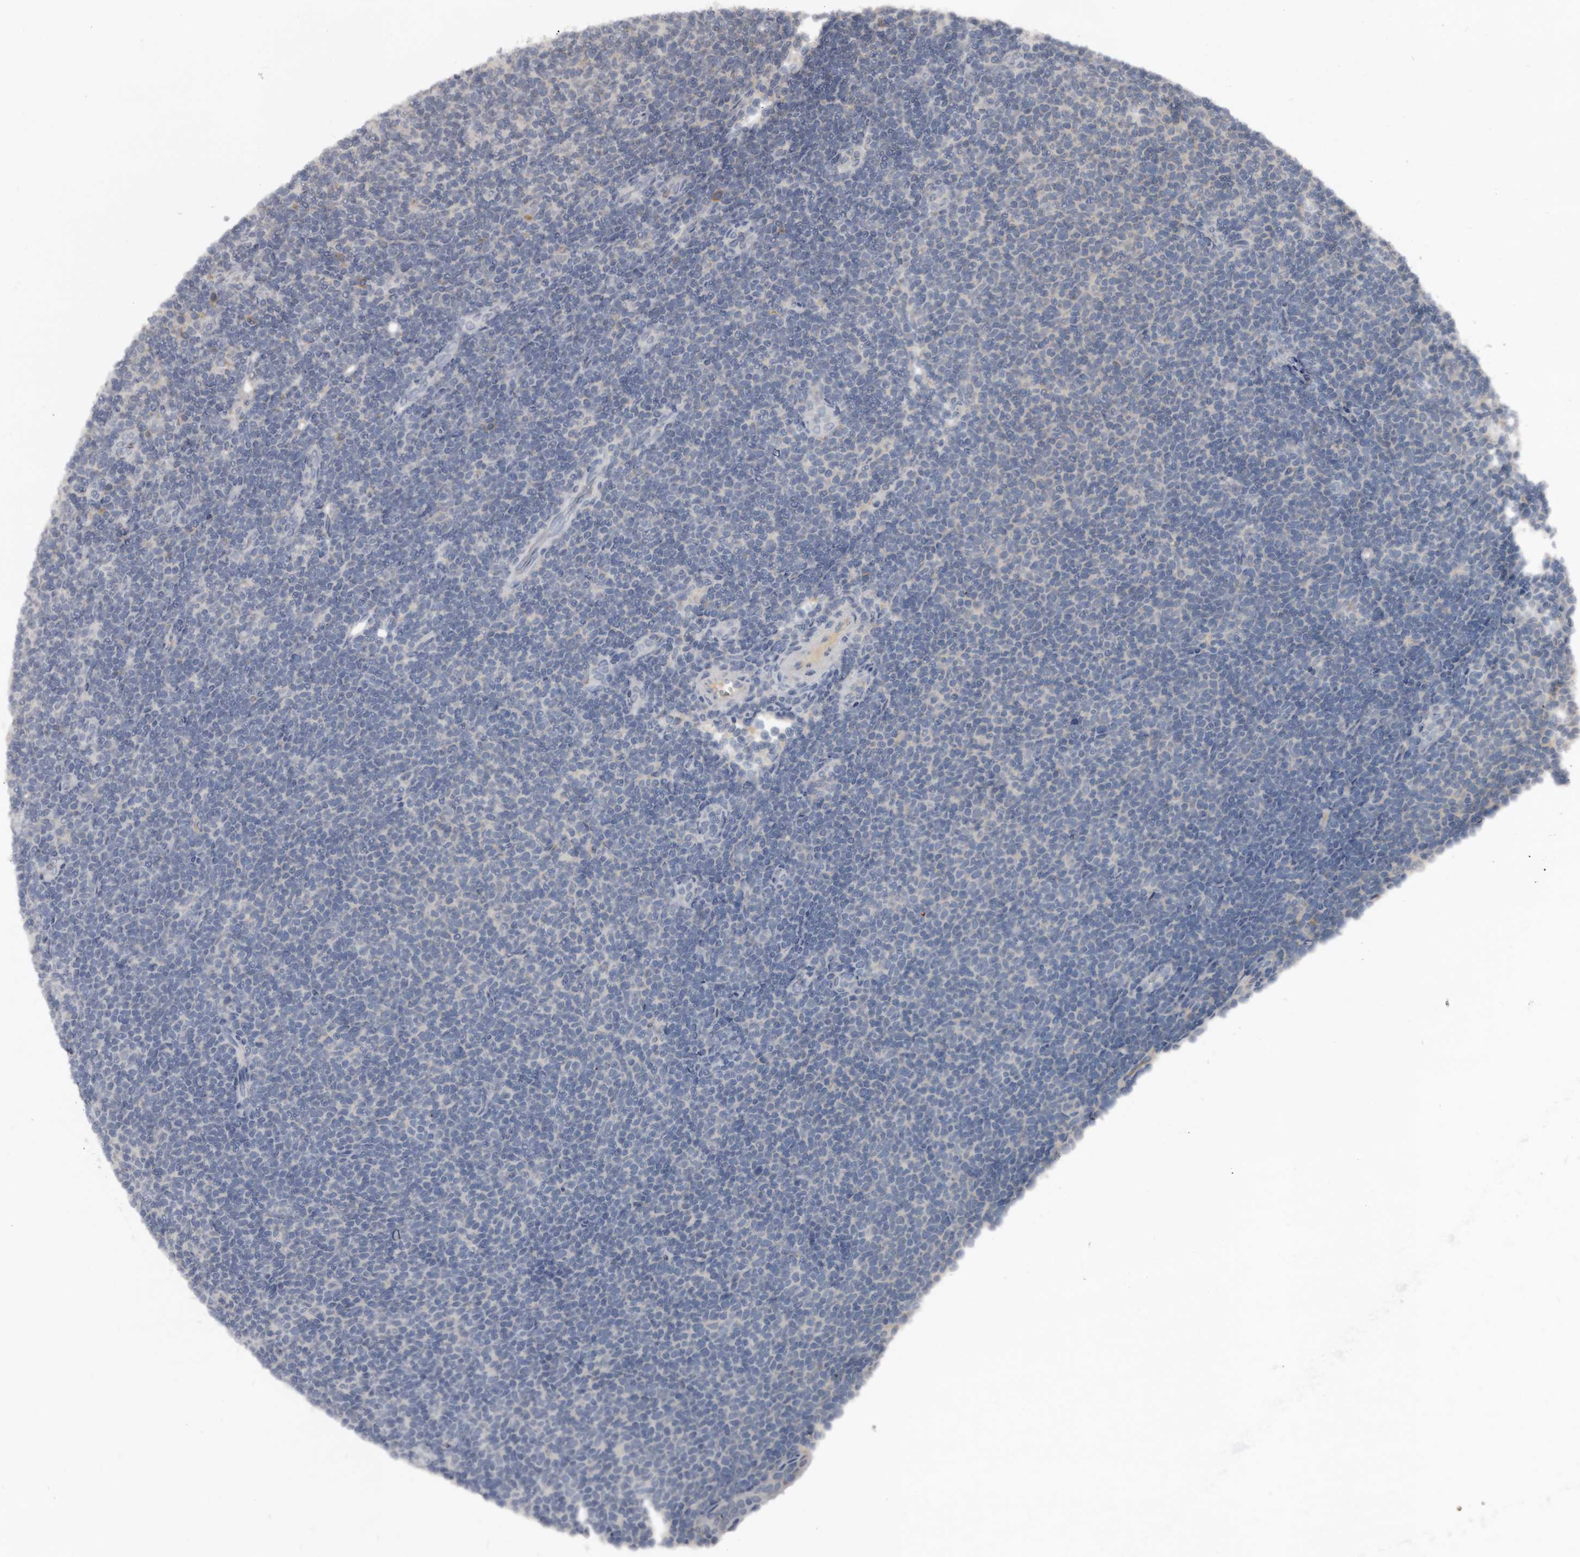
{"staining": {"intensity": "negative", "quantity": "none", "location": "none"}, "tissue": "lymphoma", "cell_type": "Tumor cells", "image_type": "cancer", "snomed": [{"axis": "morphology", "description": "Malignant lymphoma, non-Hodgkin's type, Low grade"}, {"axis": "topography", "description": "Lymph node"}], "caption": "DAB immunohistochemical staining of malignant lymphoma, non-Hodgkin's type (low-grade) reveals no significant positivity in tumor cells.", "gene": "GREB1", "patient": {"sex": "male", "age": 66}}